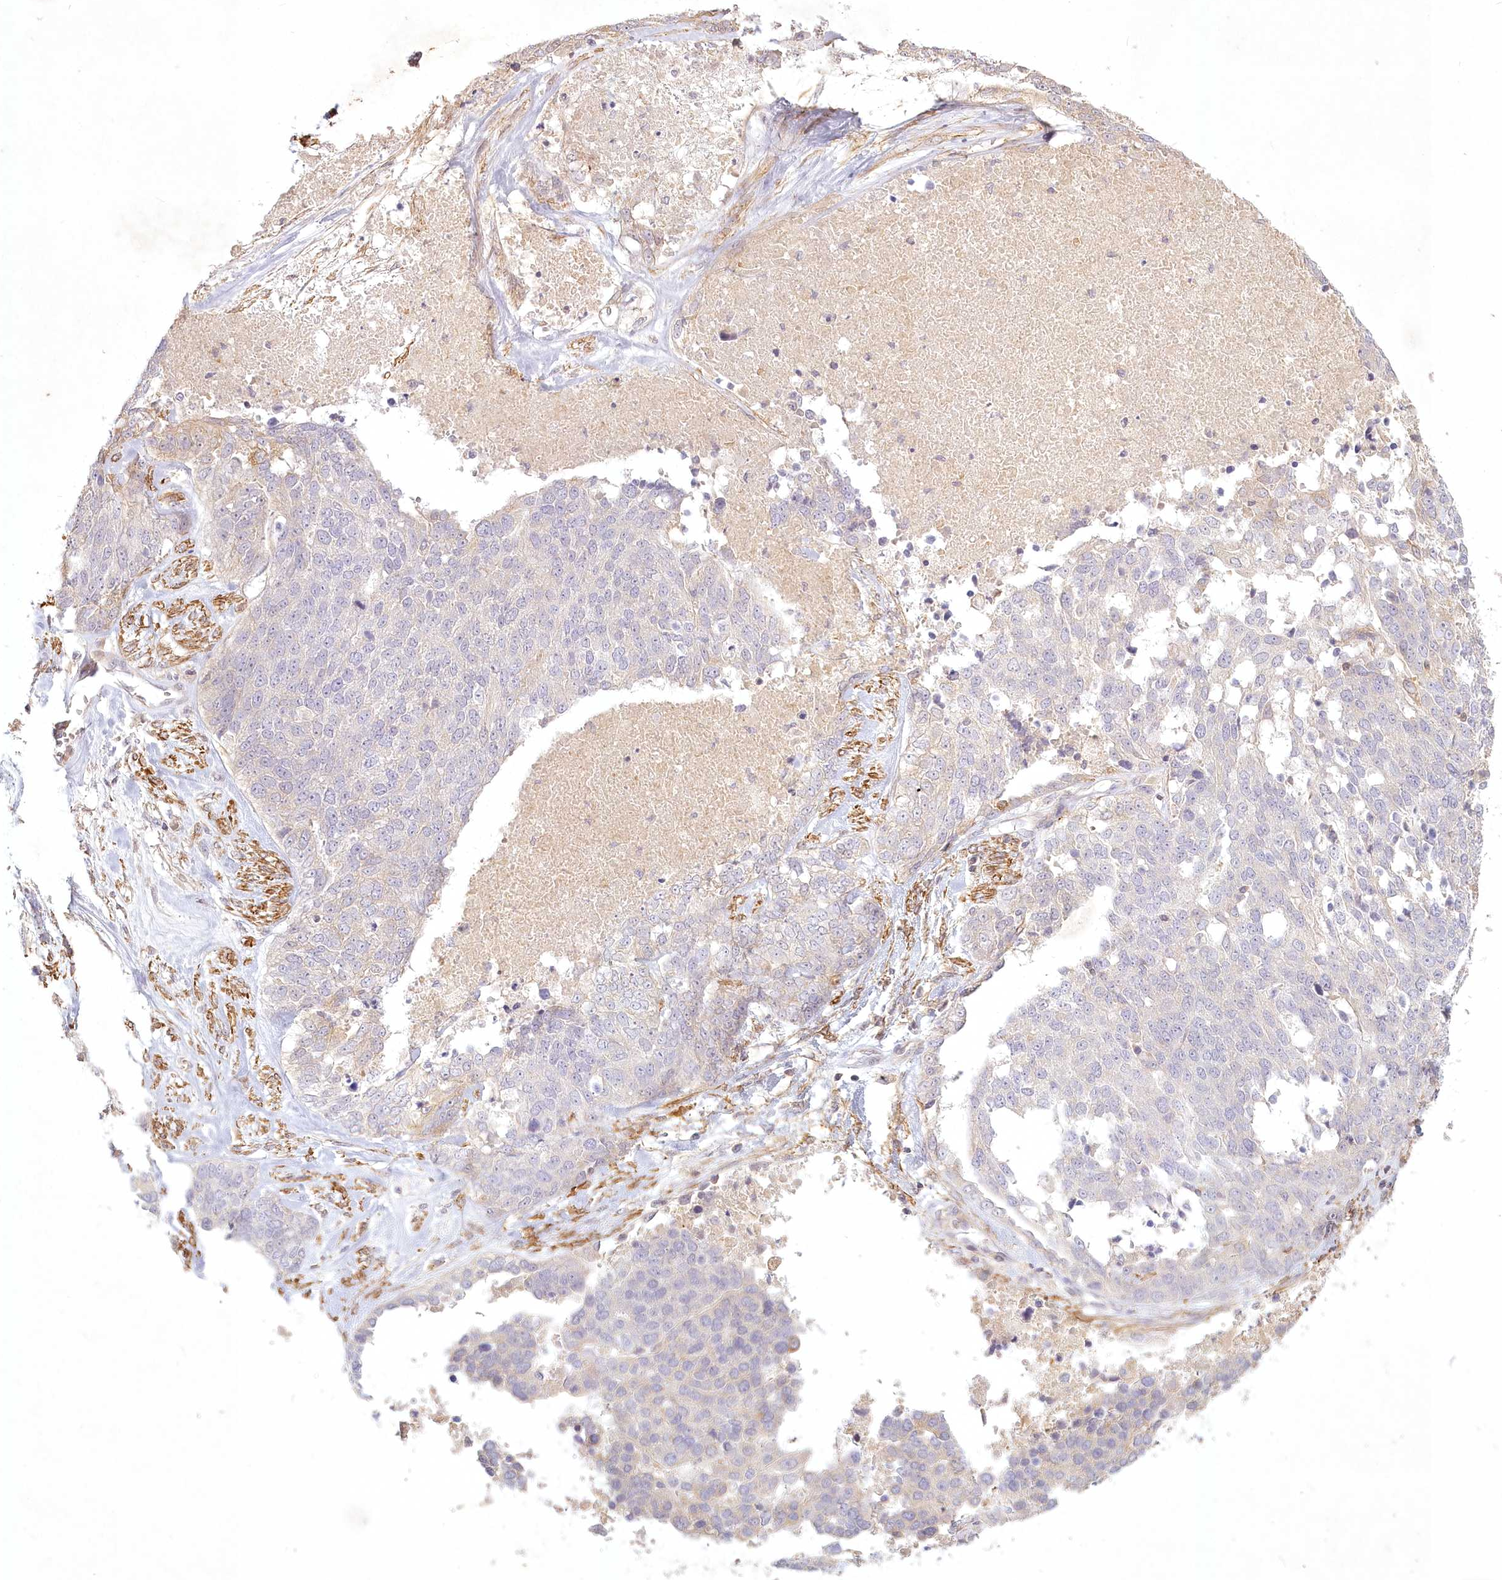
{"staining": {"intensity": "negative", "quantity": "none", "location": "none"}, "tissue": "ovarian cancer", "cell_type": "Tumor cells", "image_type": "cancer", "snomed": [{"axis": "morphology", "description": "Cystadenocarcinoma, serous, NOS"}, {"axis": "topography", "description": "Ovary"}], "caption": "Immunohistochemistry micrograph of neoplastic tissue: human ovarian cancer stained with DAB (3,3'-diaminobenzidine) displays no significant protein staining in tumor cells.", "gene": "INPP4B", "patient": {"sex": "female", "age": 44}}